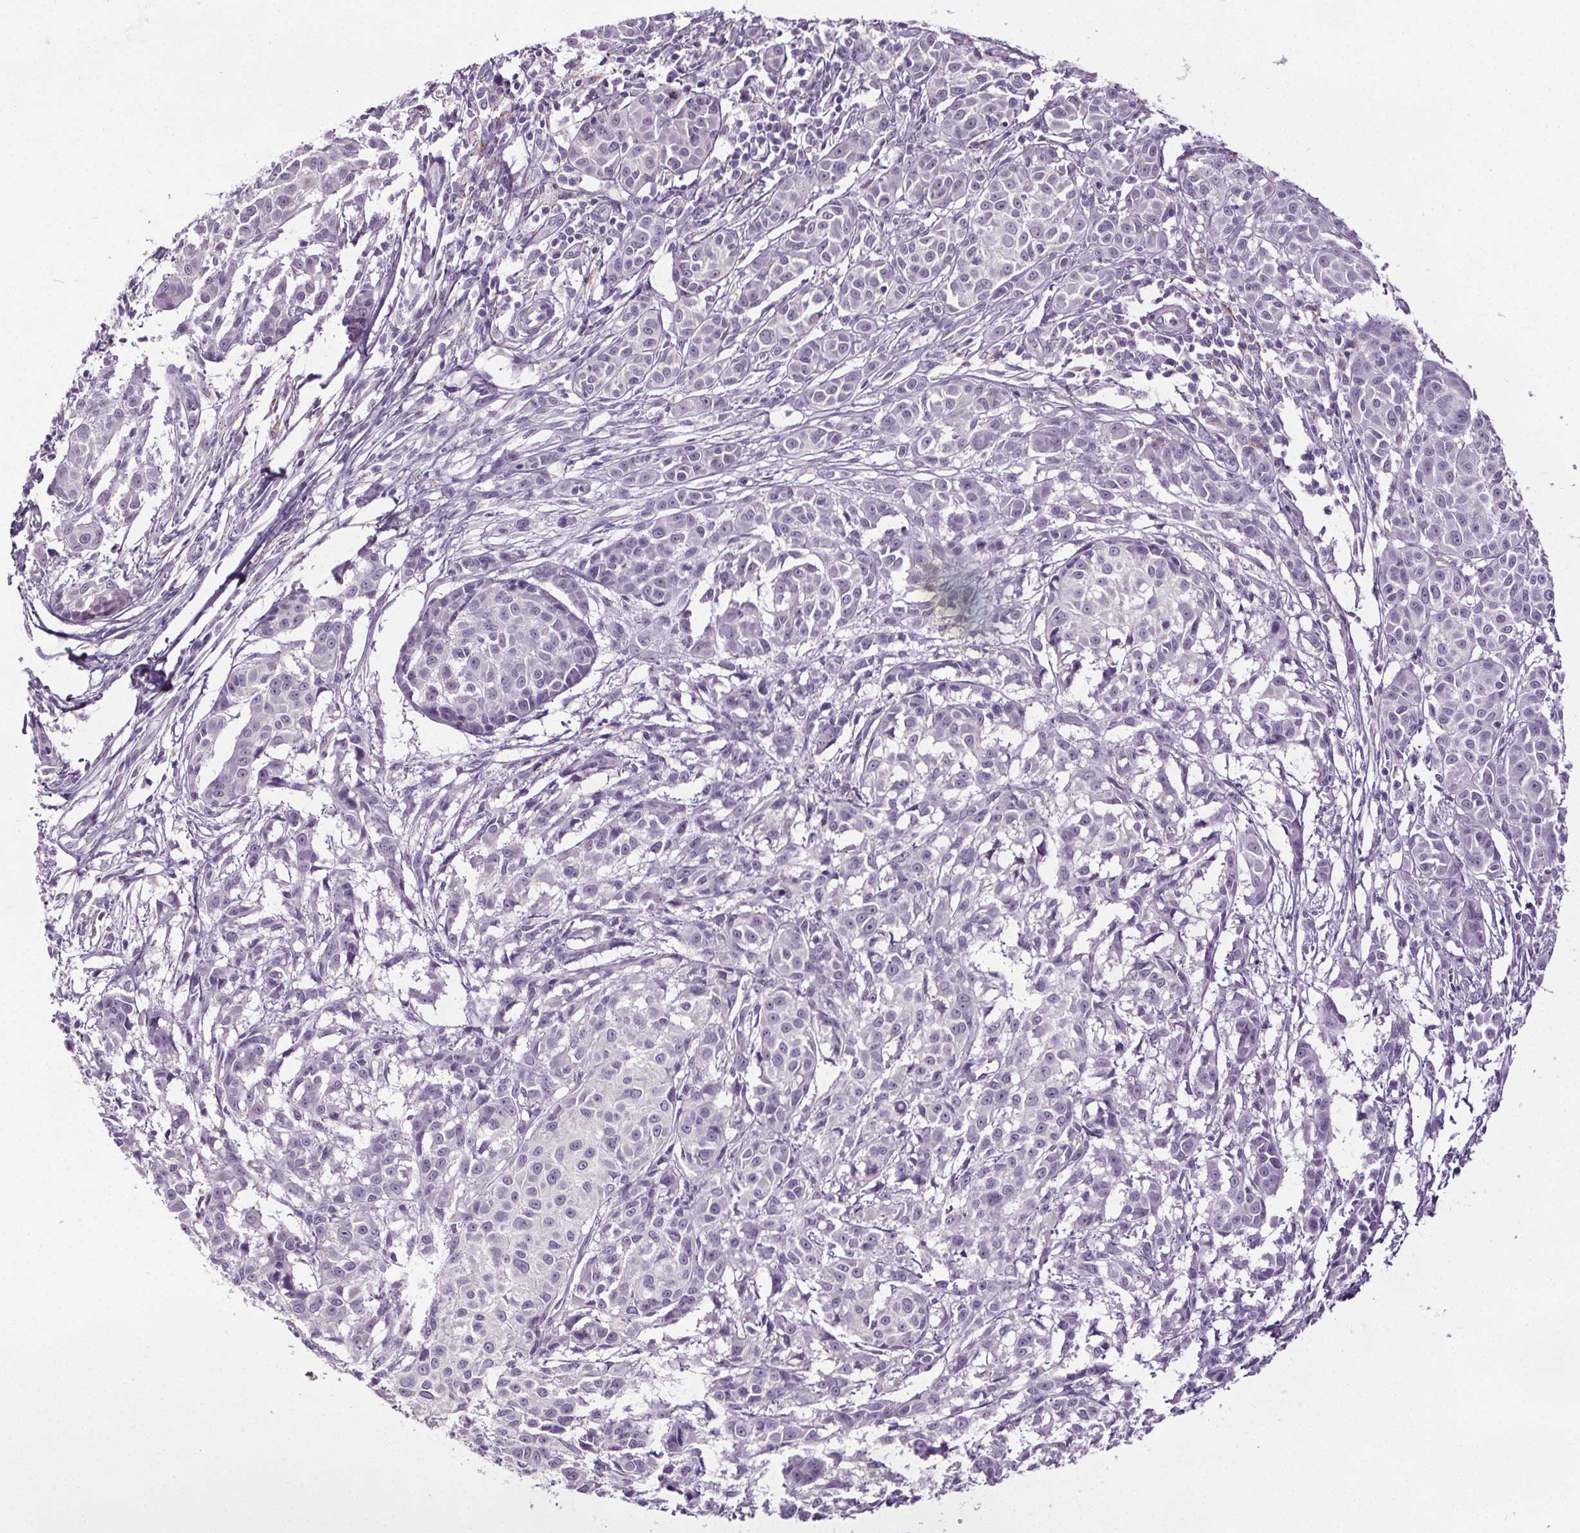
{"staining": {"intensity": "negative", "quantity": "none", "location": "none"}, "tissue": "melanoma", "cell_type": "Tumor cells", "image_type": "cancer", "snomed": [{"axis": "morphology", "description": "Malignant melanoma, NOS"}, {"axis": "topography", "description": "Skin"}], "caption": "There is no significant expression in tumor cells of malignant melanoma.", "gene": "GPIHBP1", "patient": {"sex": "male", "age": 48}}